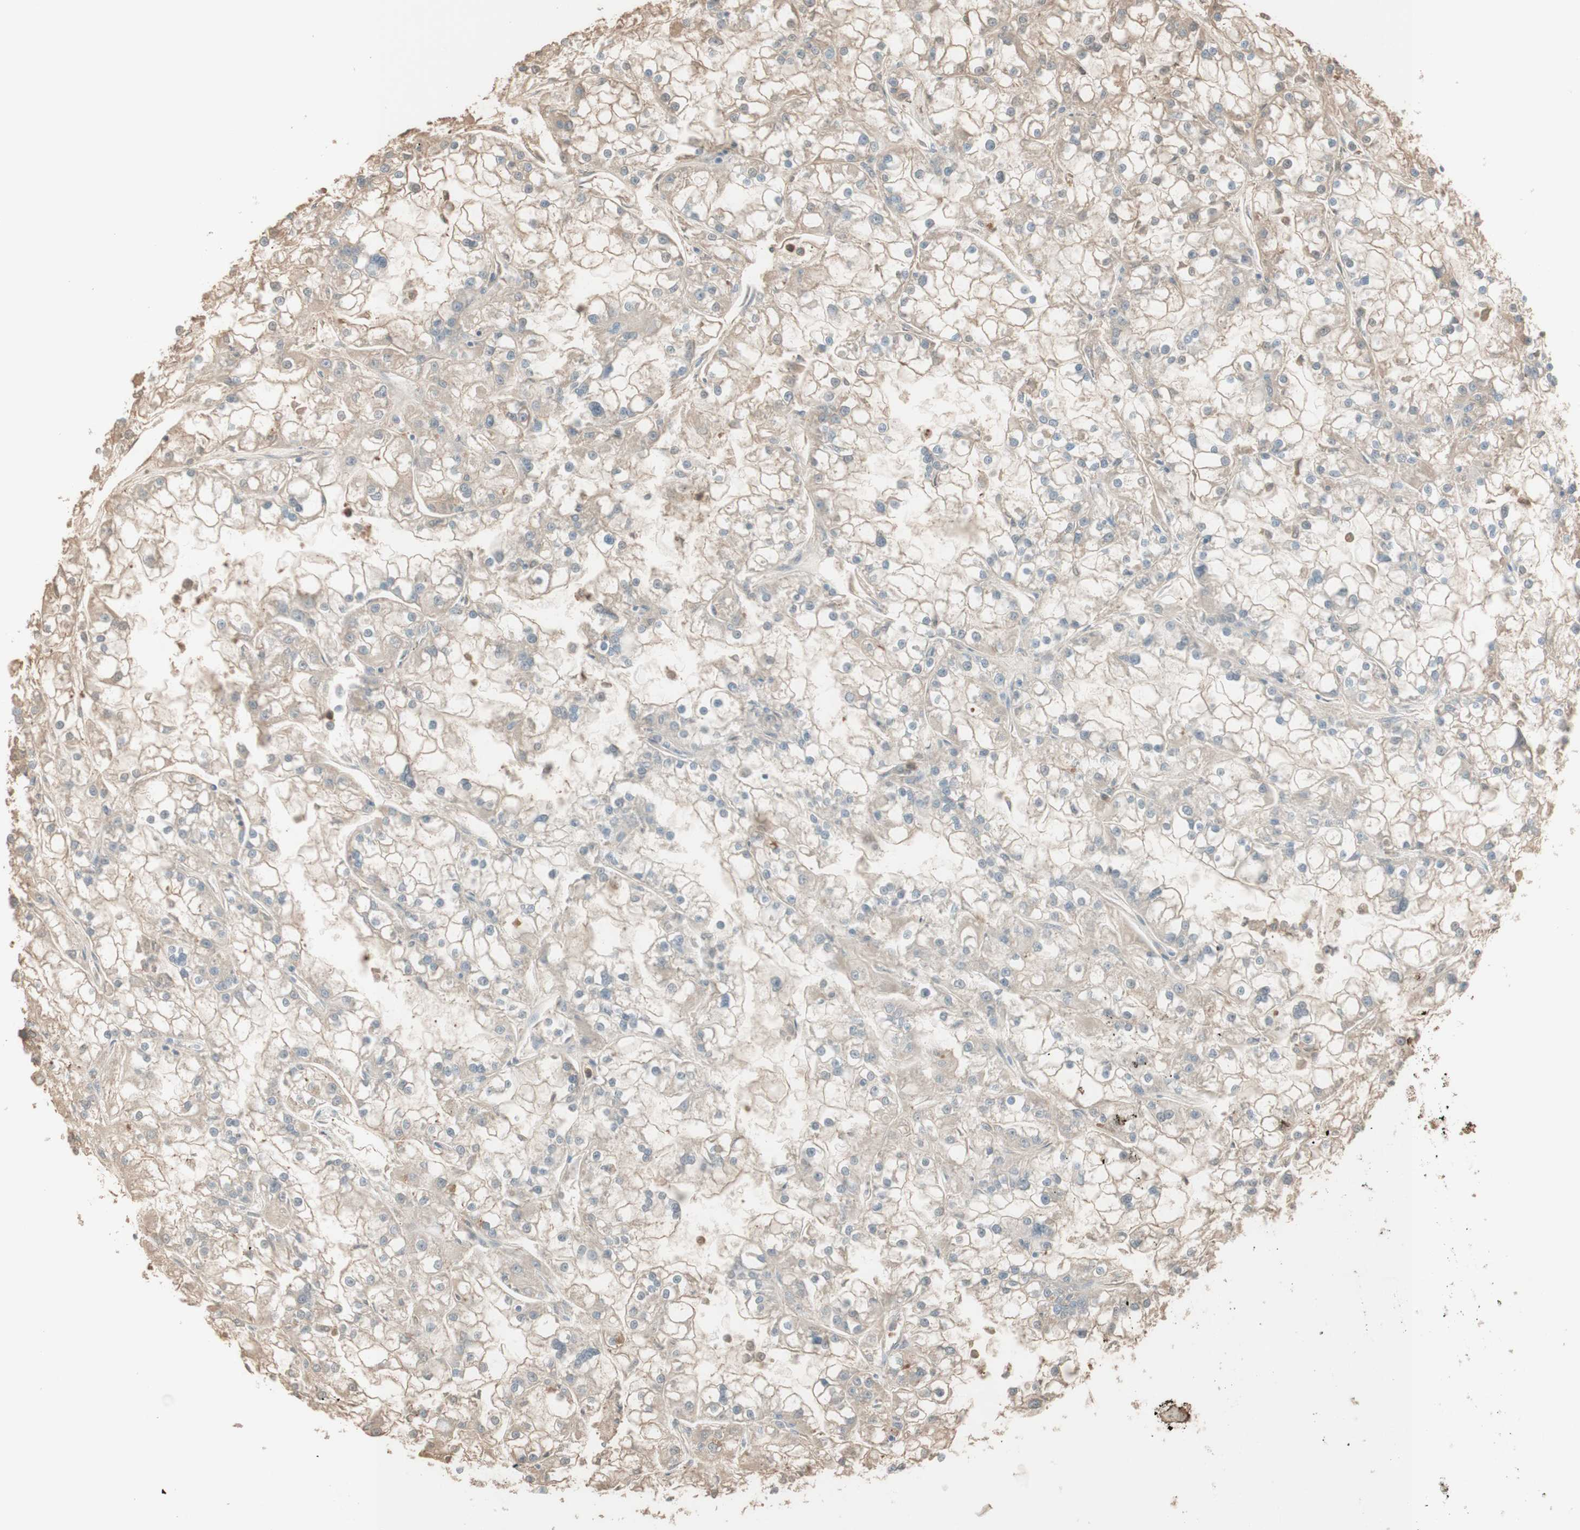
{"staining": {"intensity": "weak", "quantity": ">75%", "location": "cytoplasmic/membranous"}, "tissue": "renal cancer", "cell_type": "Tumor cells", "image_type": "cancer", "snomed": [{"axis": "morphology", "description": "Adenocarcinoma, NOS"}, {"axis": "topography", "description": "Kidney"}], "caption": "Brown immunohistochemical staining in human adenocarcinoma (renal) exhibits weak cytoplasmic/membranous staining in about >75% of tumor cells.", "gene": "IFNG", "patient": {"sex": "female", "age": 52}}